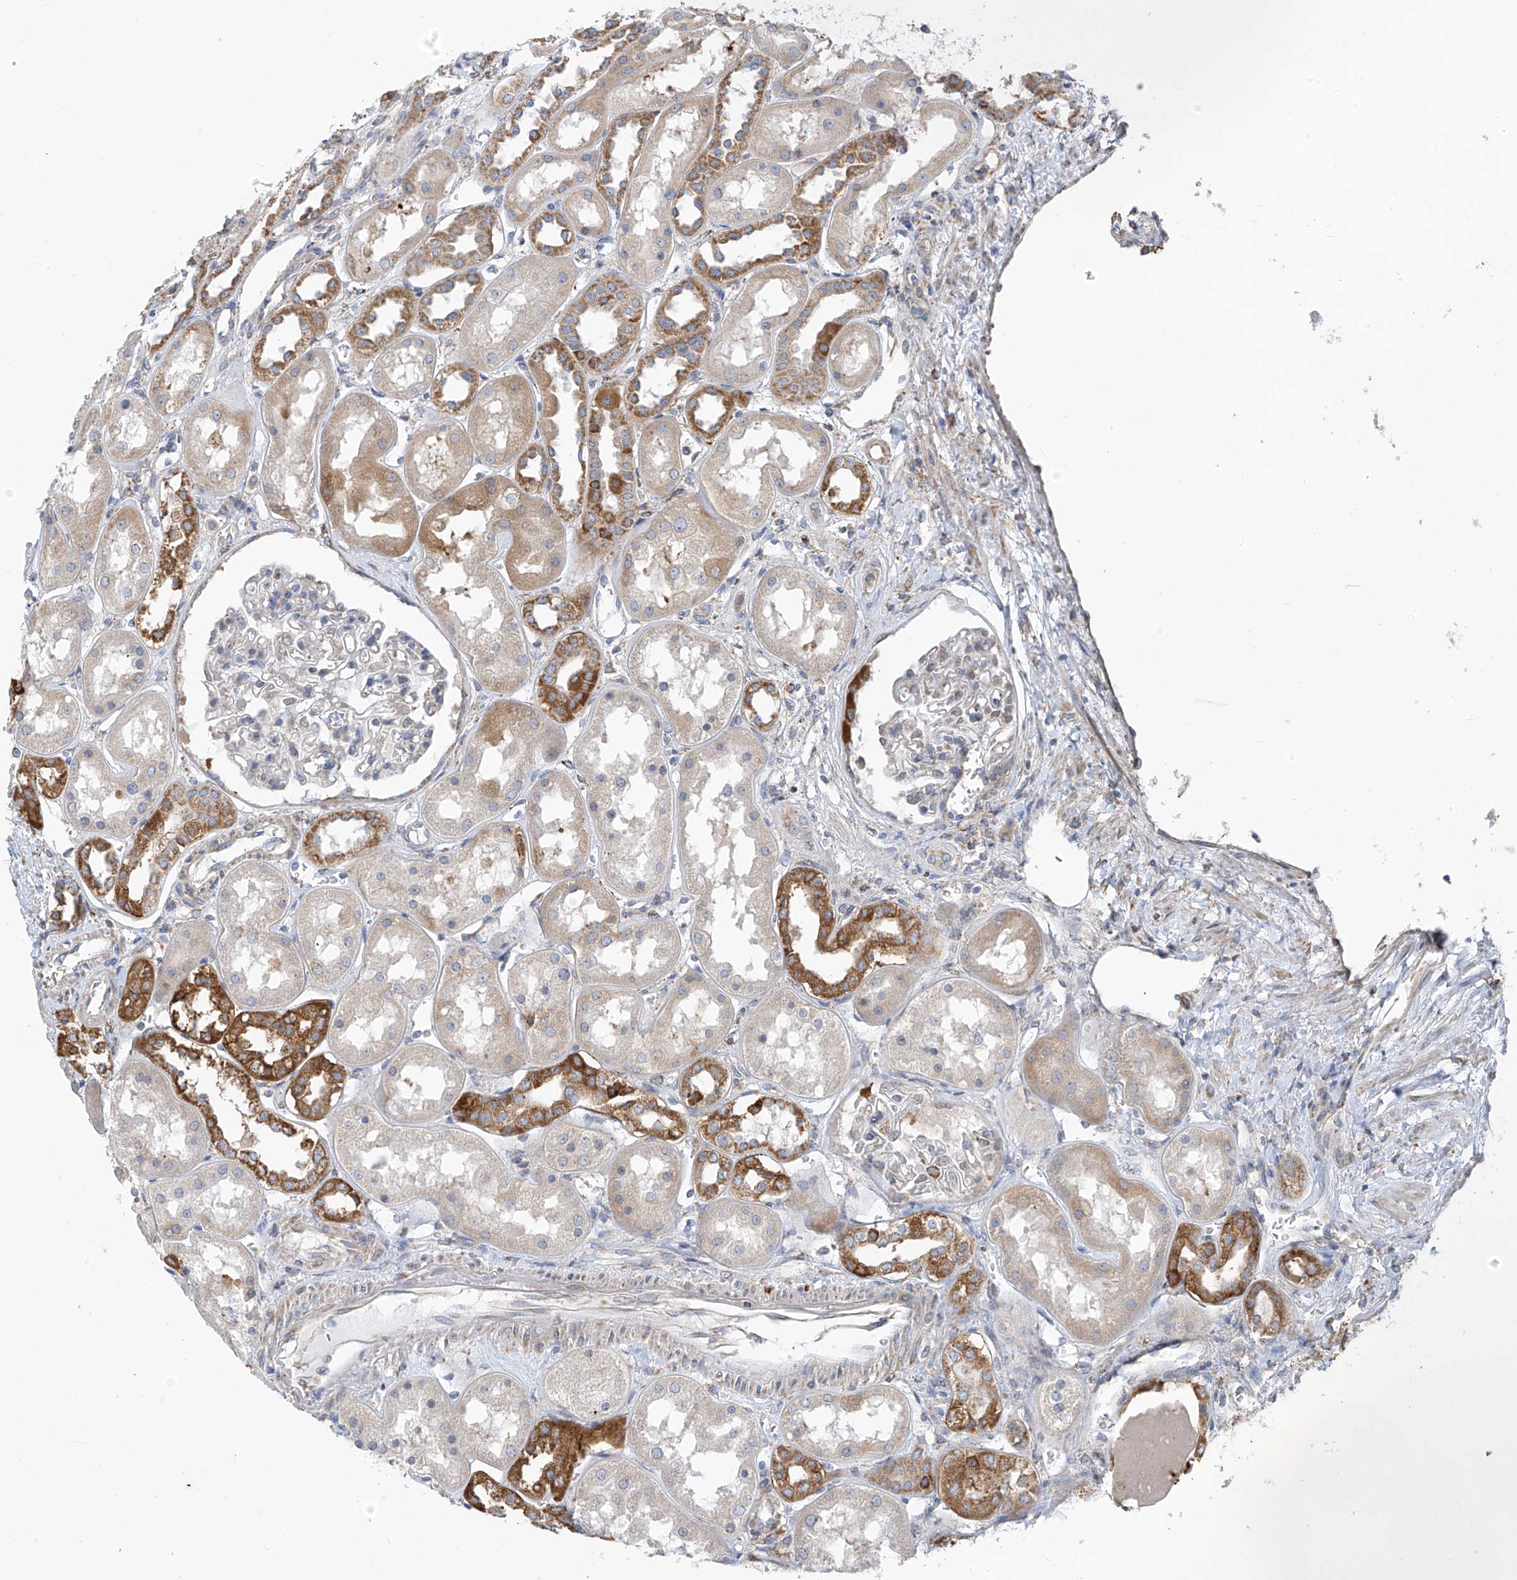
{"staining": {"intensity": "negative", "quantity": "none", "location": "none"}, "tissue": "kidney", "cell_type": "Cells in glomeruli", "image_type": "normal", "snomed": [{"axis": "morphology", "description": "Normal tissue, NOS"}, {"axis": "topography", "description": "Kidney"}], "caption": "Immunohistochemical staining of benign human kidney exhibits no significant staining in cells in glomeruli.", "gene": "EOMES", "patient": {"sex": "male", "age": 70}}